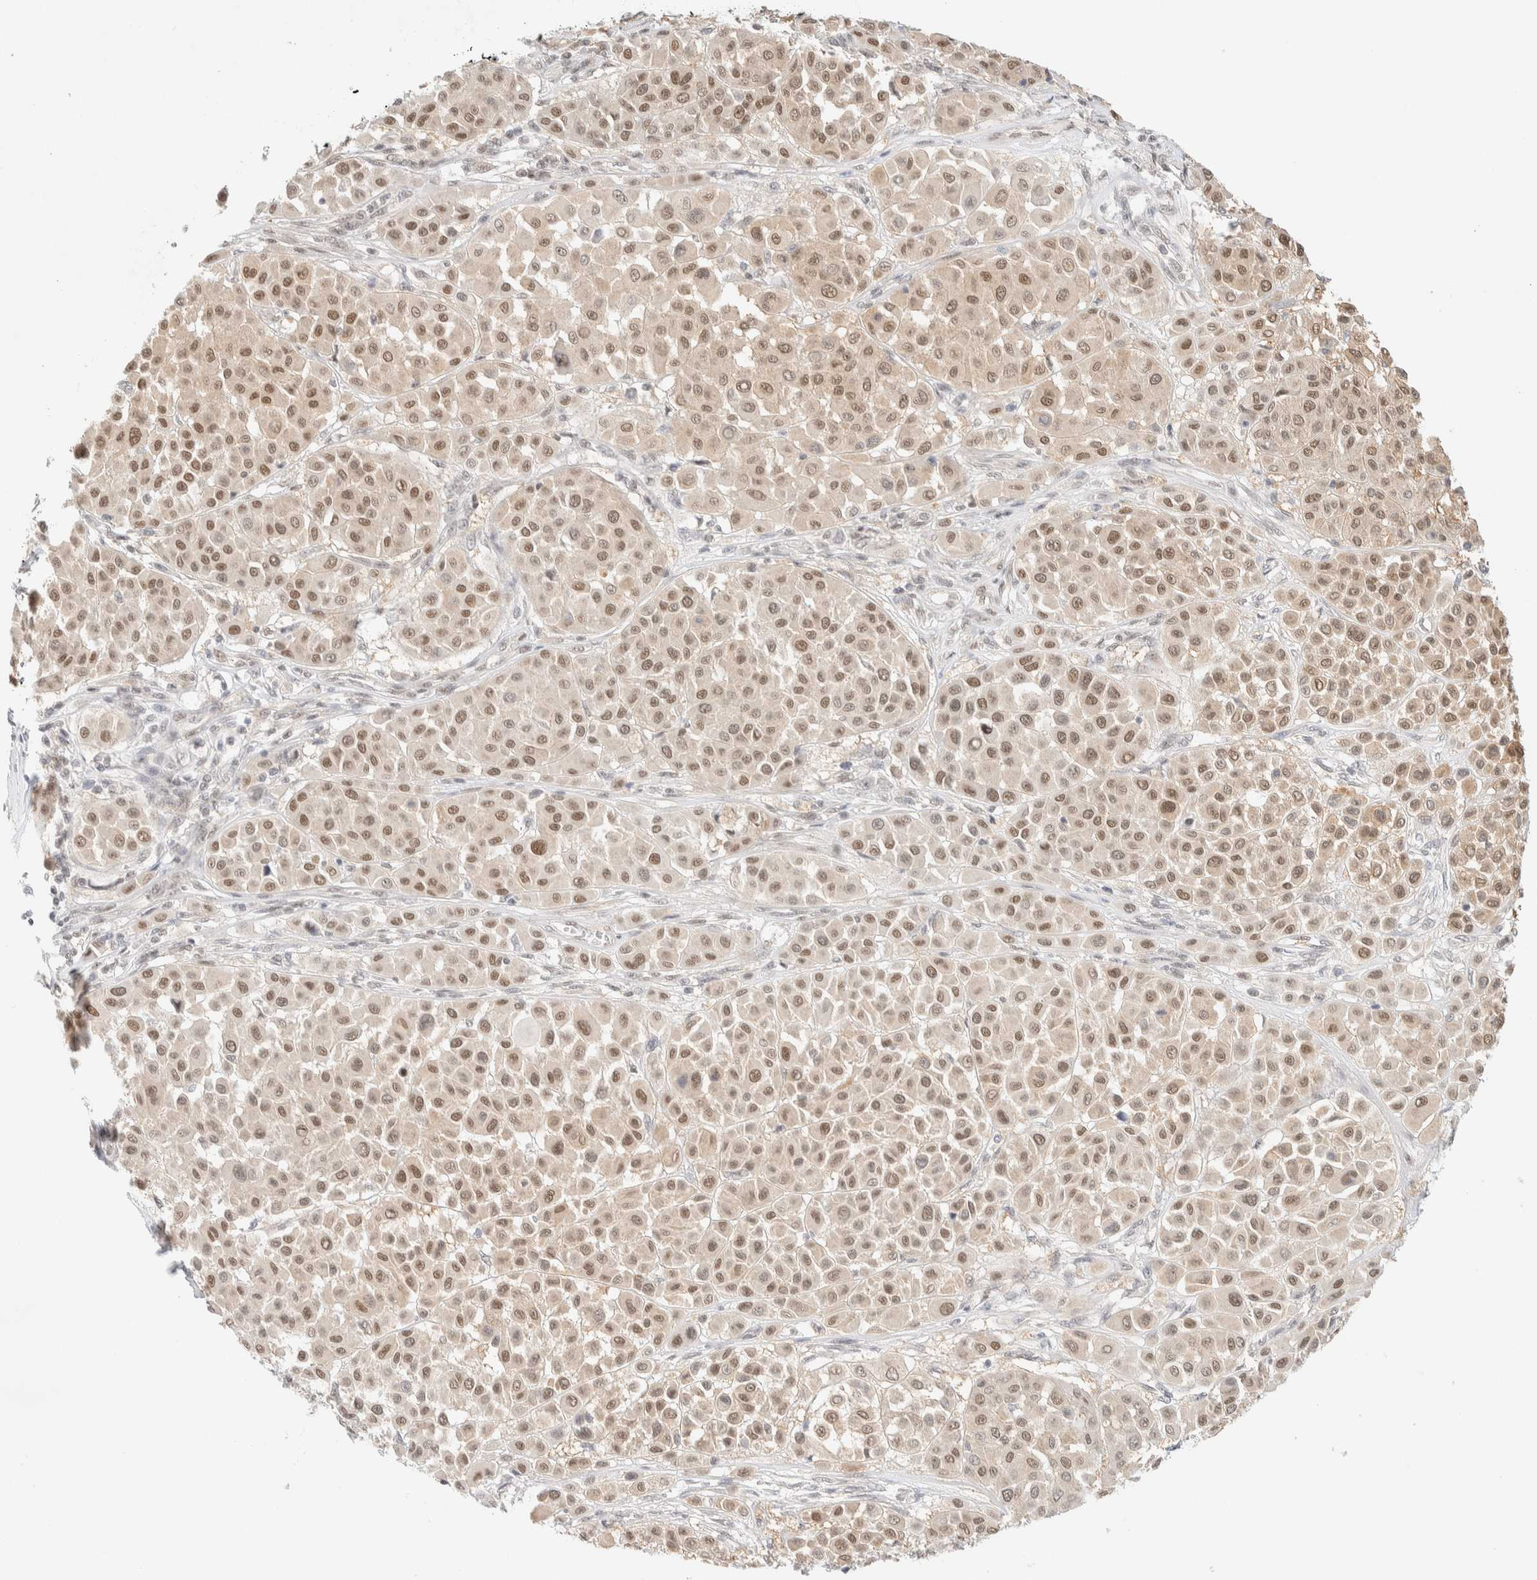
{"staining": {"intensity": "moderate", "quantity": ">75%", "location": "nuclear"}, "tissue": "melanoma", "cell_type": "Tumor cells", "image_type": "cancer", "snomed": [{"axis": "morphology", "description": "Malignant melanoma, Metastatic site"}, {"axis": "topography", "description": "Soft tissue"}], "caption": "Protein expression analysis of melanoma shows moderate nuclear expression in about >75% of tumor cells.", "gene": "PYGO2", "patient": {"sex": "male", "age": 41}}